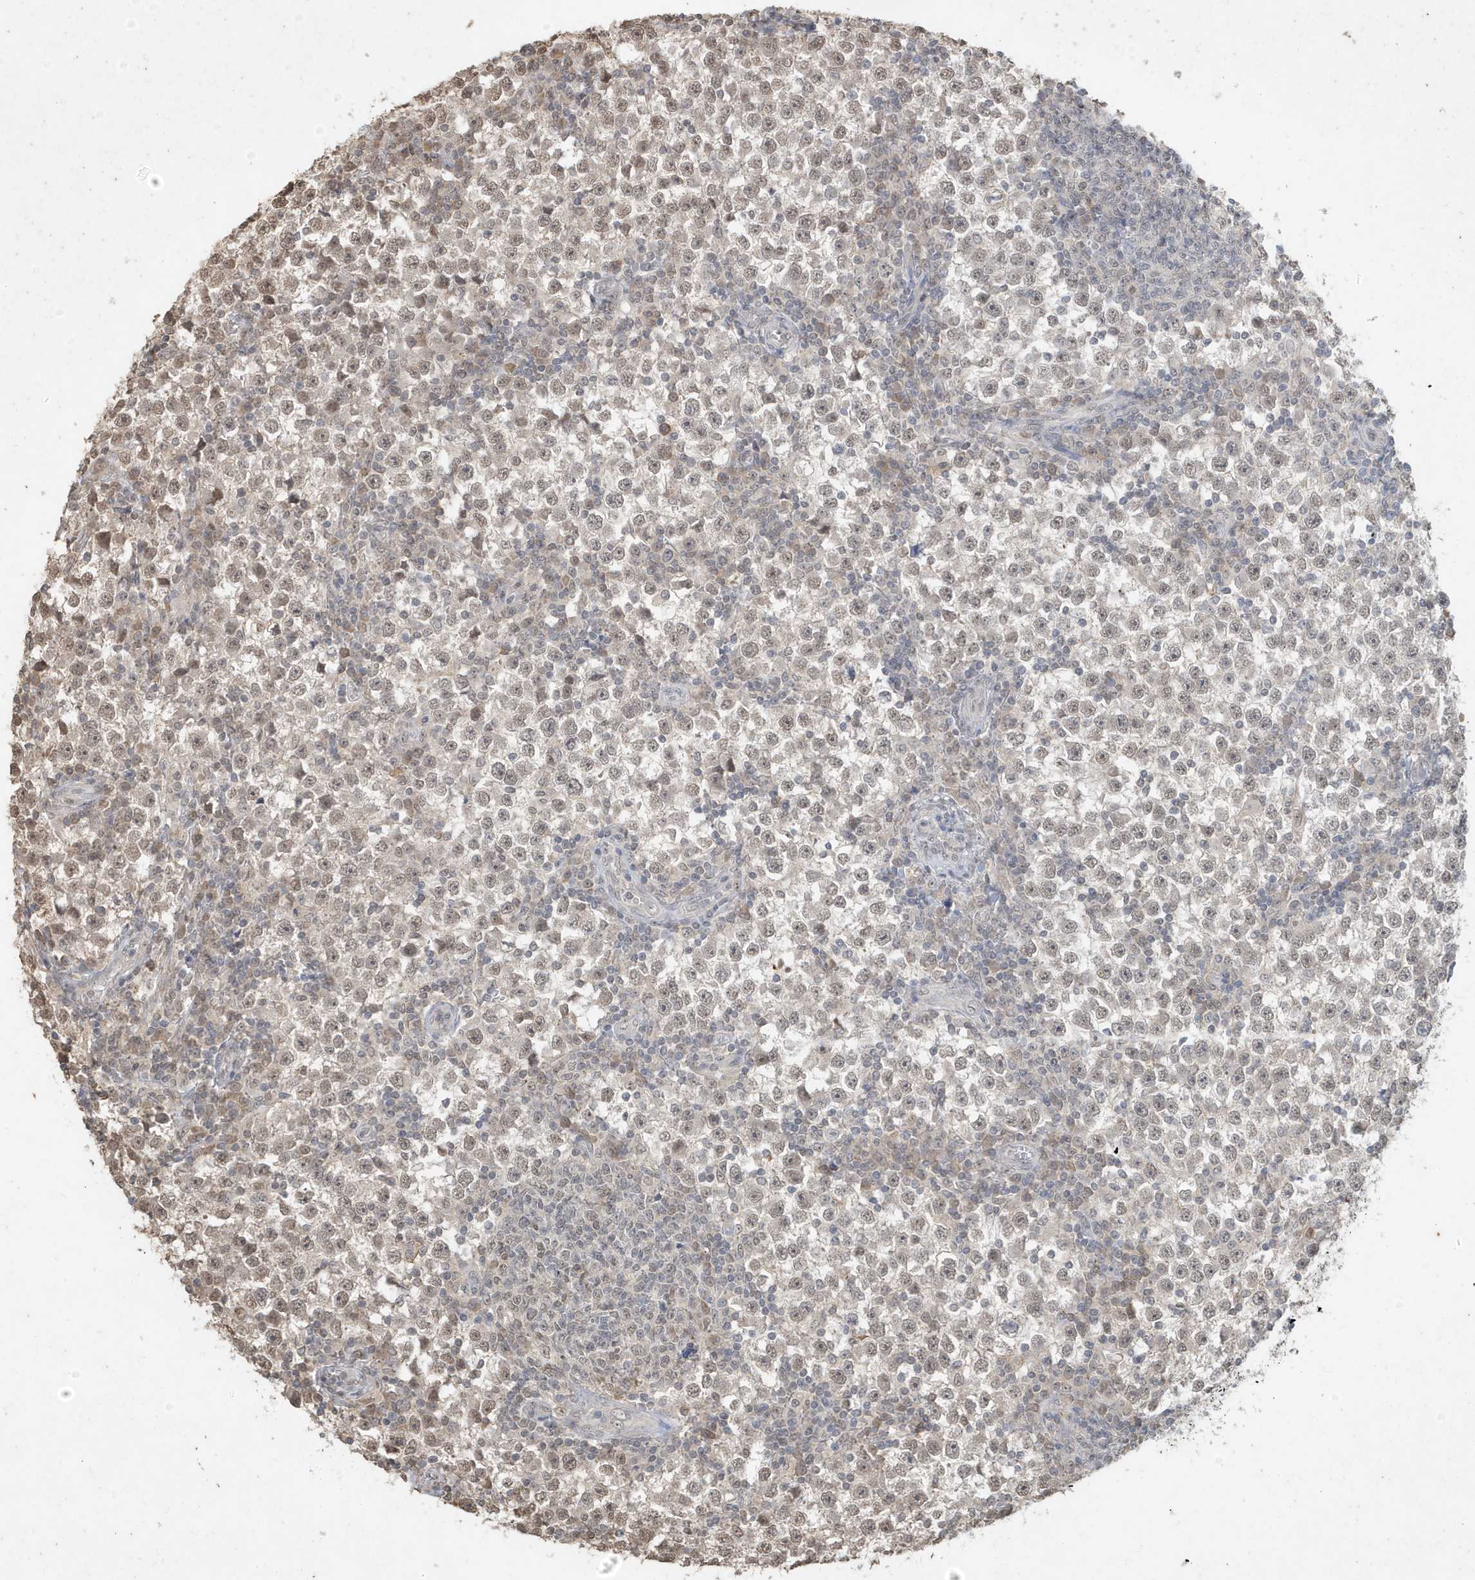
{"staining": {"intensity": "weak", "quantity": ">75%", "location": "nuclear"}, "tissue": "testis cancer", "cell_type": "Tumor cells", "image_type": "cancer", "snomed": [{"axis": "morphology", "description": "Seminoma, NOS"}, {"axis": "topography", "description": "Testis"}], "caption": "An image of human testis seminoma stained for a protein reveals weak nuclear brown staining in tumor cells. (DAB (3,3'-diaminobenzidine) IHC, brown staining for protein, blue staining for nuclei).", "gene": "DEFA1", "patient": {"sex": "male", "age": 65}}